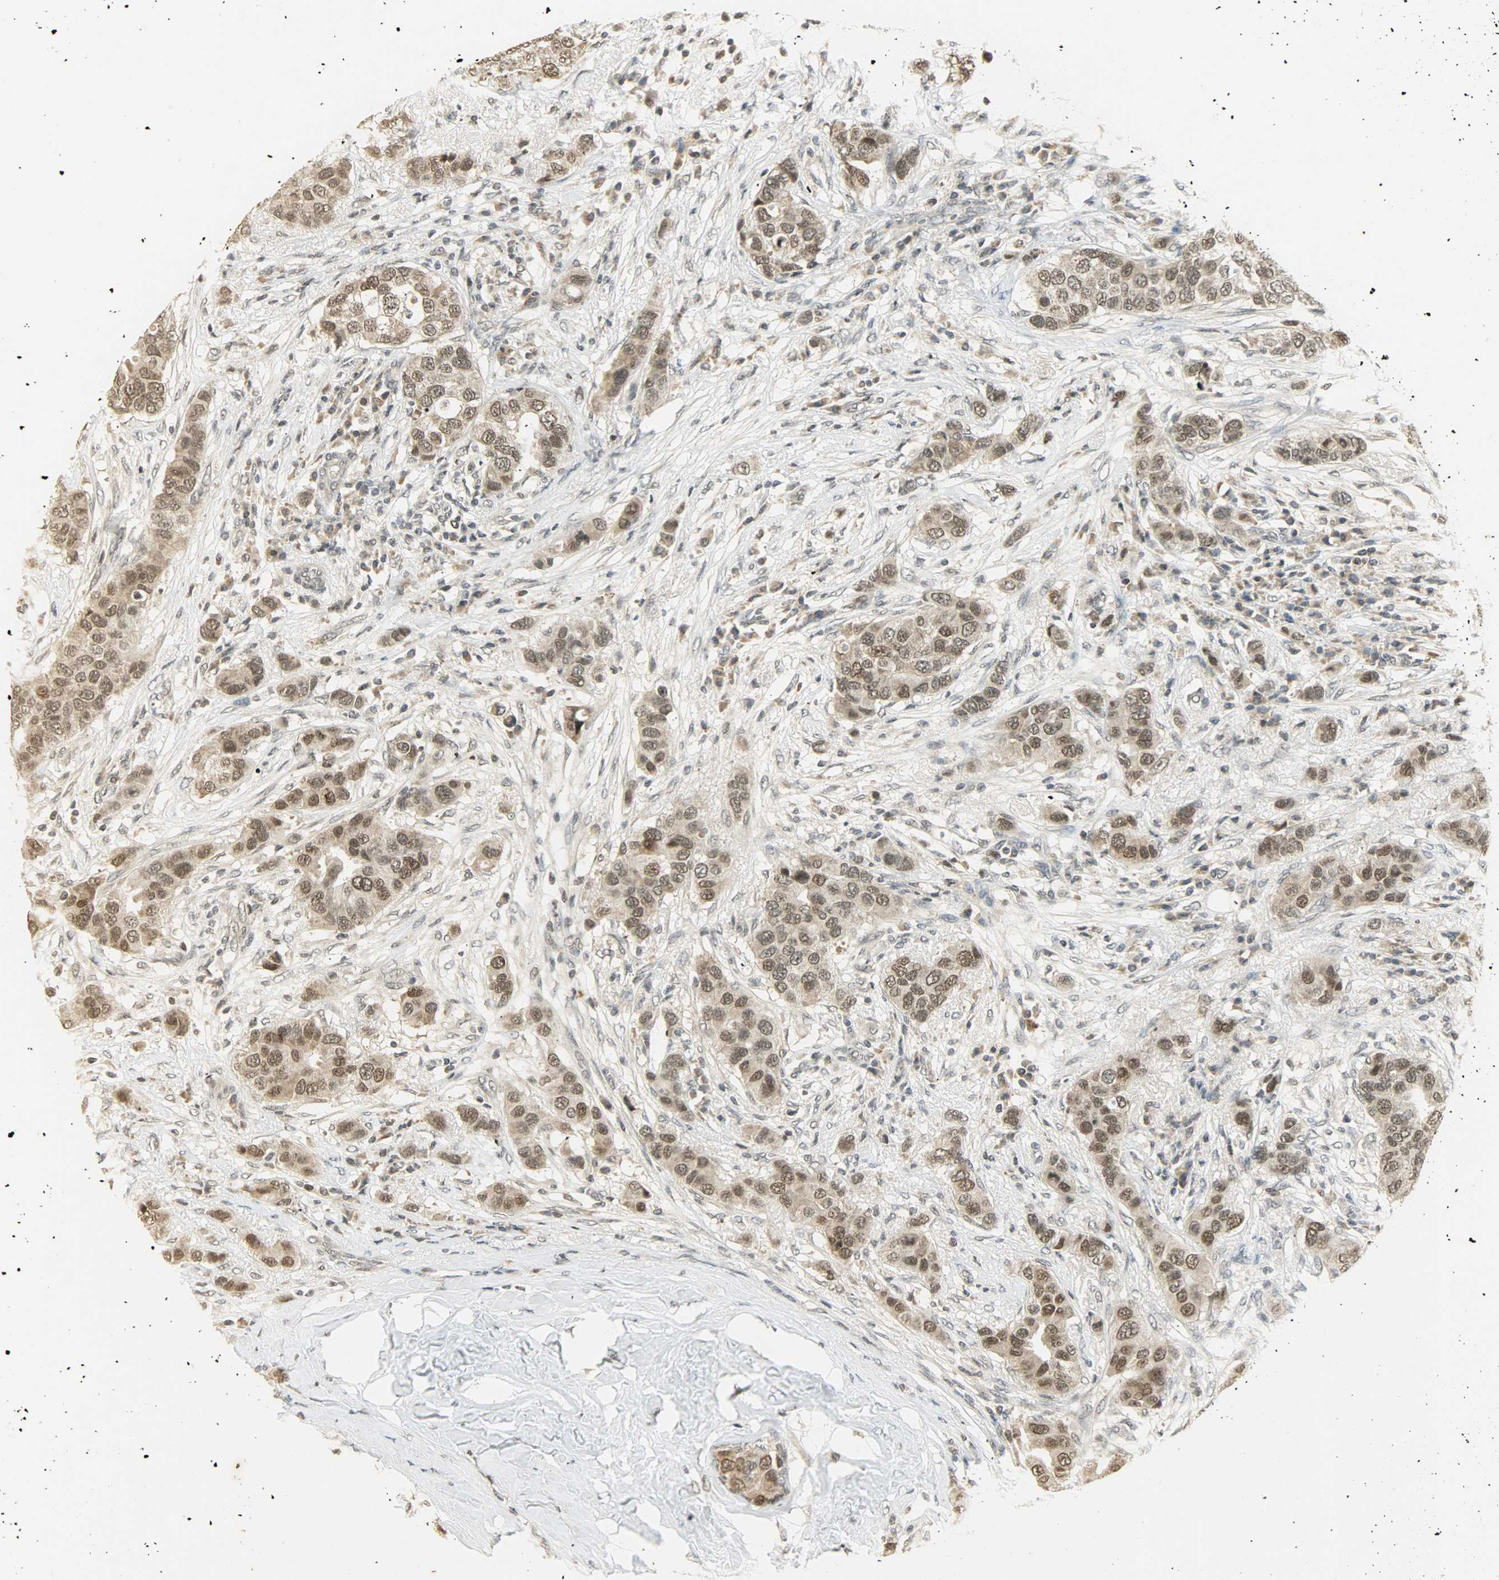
{"staining": {"intensity": "moderate", "quantity": ">75%", "location": "nuclear"}, "tissue": "breast cancer", "cell_type": "Tumor cells", "image_type": "cancer", "snomed": [{"axis": "morphology", "description": "Duct carcinoma"}, {"axis": "topography", "description": "Breast"}], "caption": "A medium amount of moderate nuclear expression is appreciated in approximately >75% of tumor cells in breast cancer tissue.", "gene": "SMARCA5", "patient": {"sex": "female", "age": 50}}